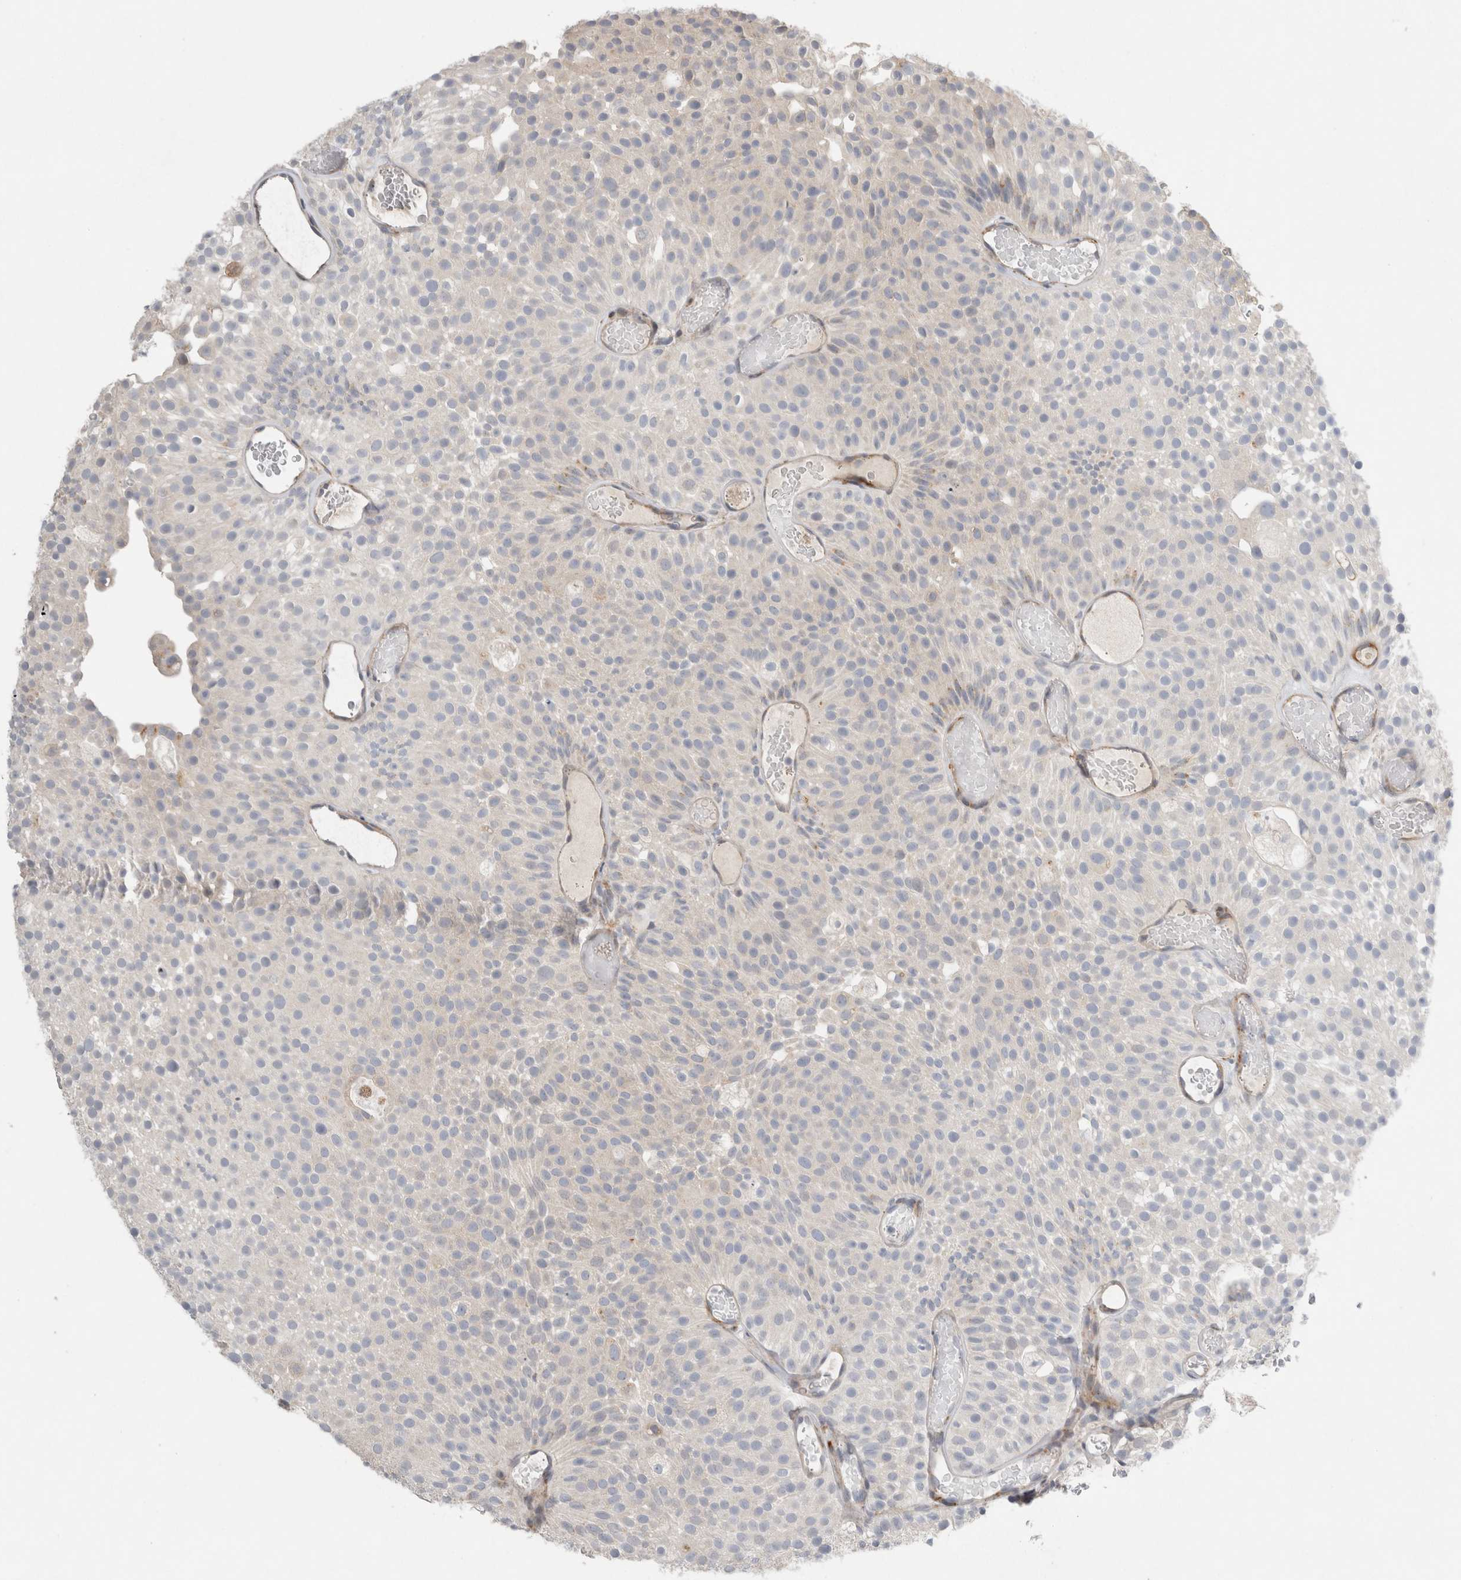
{"staining": {"intensity": "negative", "quantity": "none", "location": "none"}, "tissue": "urothelial cancer", "cell_type": "Tumor cells", "image_type": "cancer", "snomed": [{"axis": "morphology", "description": "Urothelial carcinoma, Low grade"}, {"axis": "topography", "description": "Urinary bladder"}], "caption": "This is an immunohistochemistry micrograph of urothelial carcinoma (low-grade). There is no positivity in tumor cells.", "gene": "TRMT9B", "patient": {"sex": "male", "age": 78}}